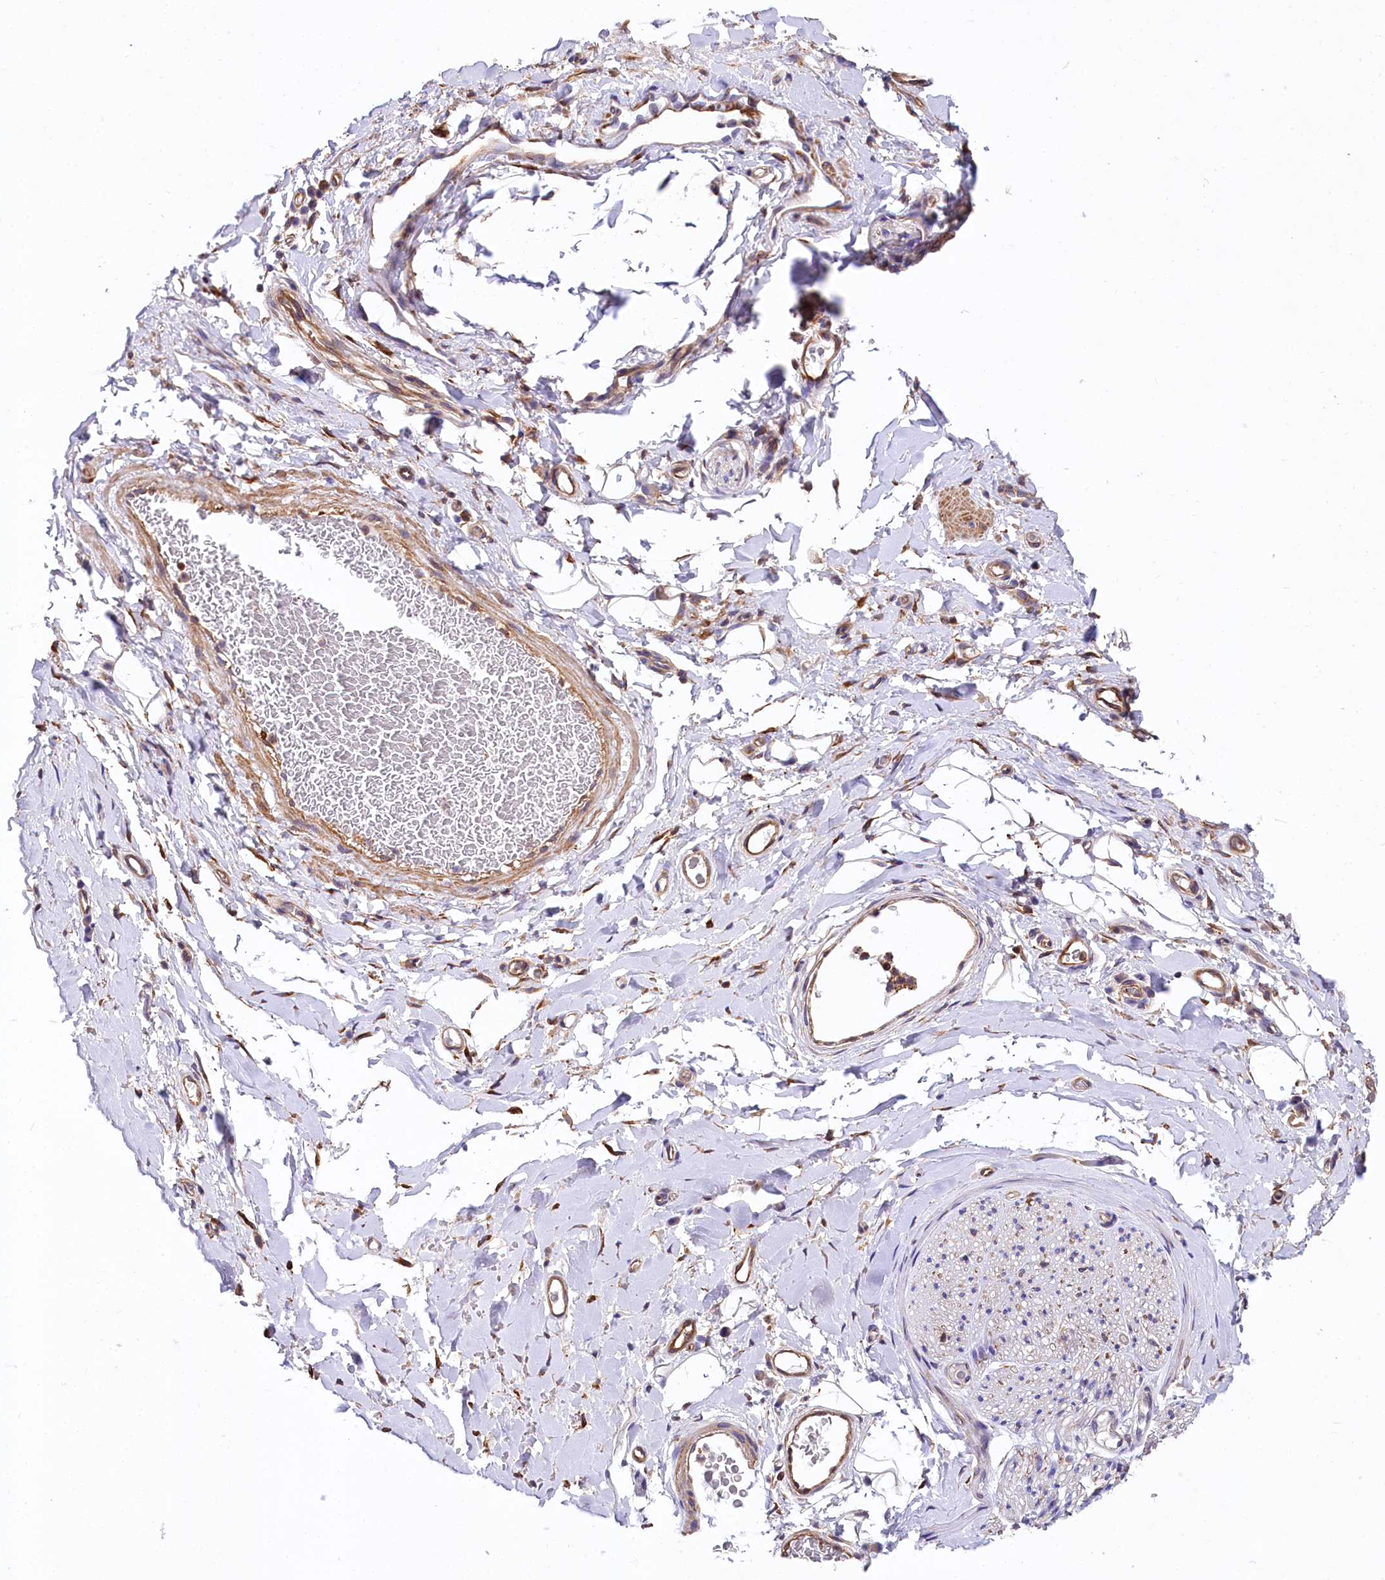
{"staining": {"intensity": "moderate", "quantity": "25%-75%", "location": "cytoplasmic/membranous"}, "tissue": "adipose tissue", "cell_type": "Adipocytes", "image_type": "normal", "snomed": [{"axis": "morphology", "description": "Normal tissue, NOS"}, {"axis": "morphology", "description": "Adenocarcinoma, NOS"}, {"axis": "topography", "description": "Stomach, upper"}, {"axis": "topography", "description": "Peripheral nerve tissue"}], "caption": "Protein analysis of benign adipose tissue reveals moderate cytoplasmic/membranous positivity in about 25%-75% of adipocytes. The staining was performed using DAB, with brown indicating positive protein expression. Nuclei are stained blue with hematoxylin.", "gene": "FCHSD2", "patient": {"sex": "male", "age": 62}}